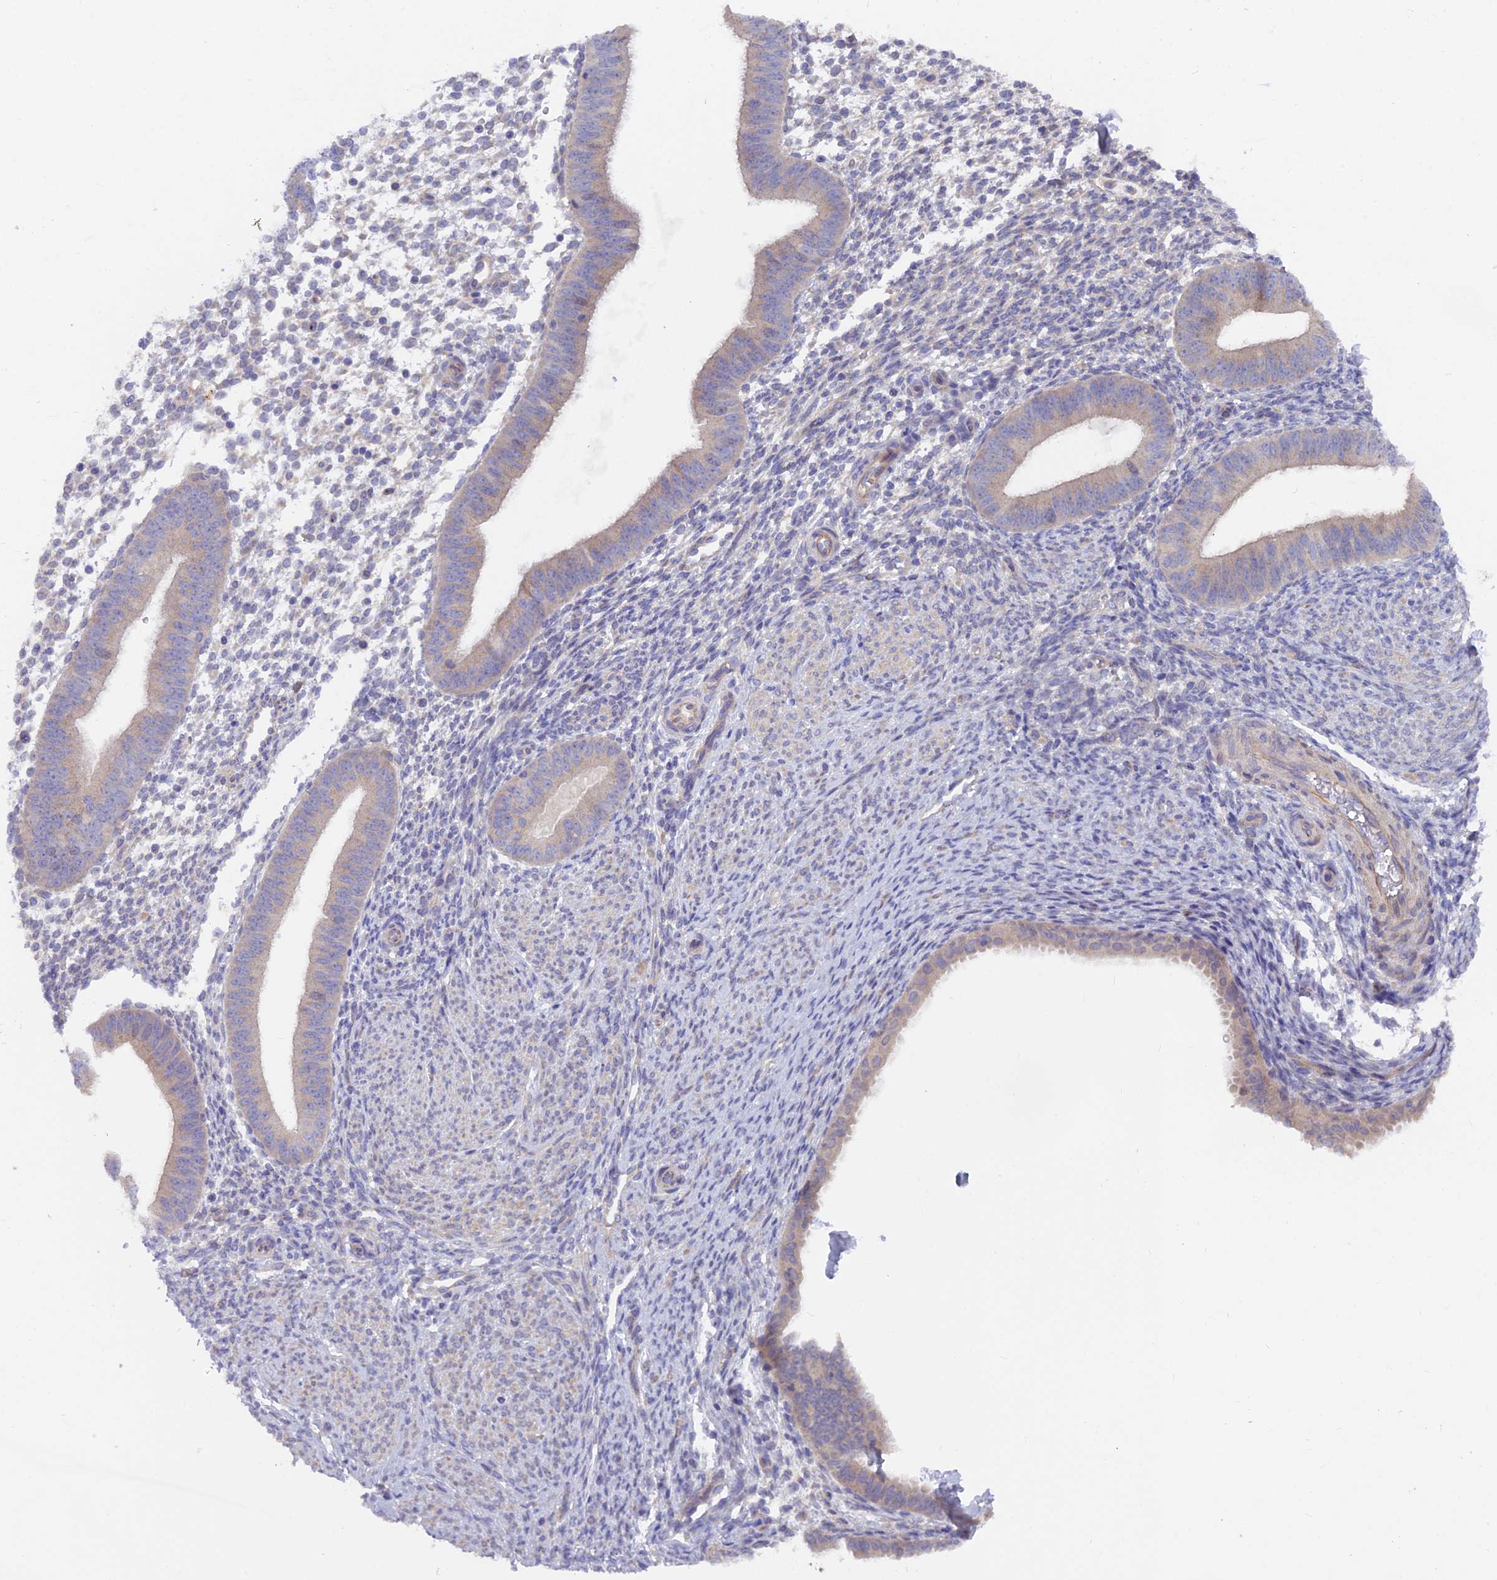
{"staining": {"intensity": "negative", "quantity": "none", "location": "none"}, "tissue": "endometrium", "cell_type": "Cells in endometrial stroma", "image_type": "normal", "snomed": [{"axis": "morphology", "description": "Normal tissue, NOS"}, {"axis": "topography", "description": "Uterus"}, {"axis": "topography", "description": "Endometrium"}], "caption": "The immunohistochemistry micrograph has no significant positivity in cells in endometrial stroma of endometrium.", "gene": "FAM168B", "patient": {"sex": "female", "age": 48}}